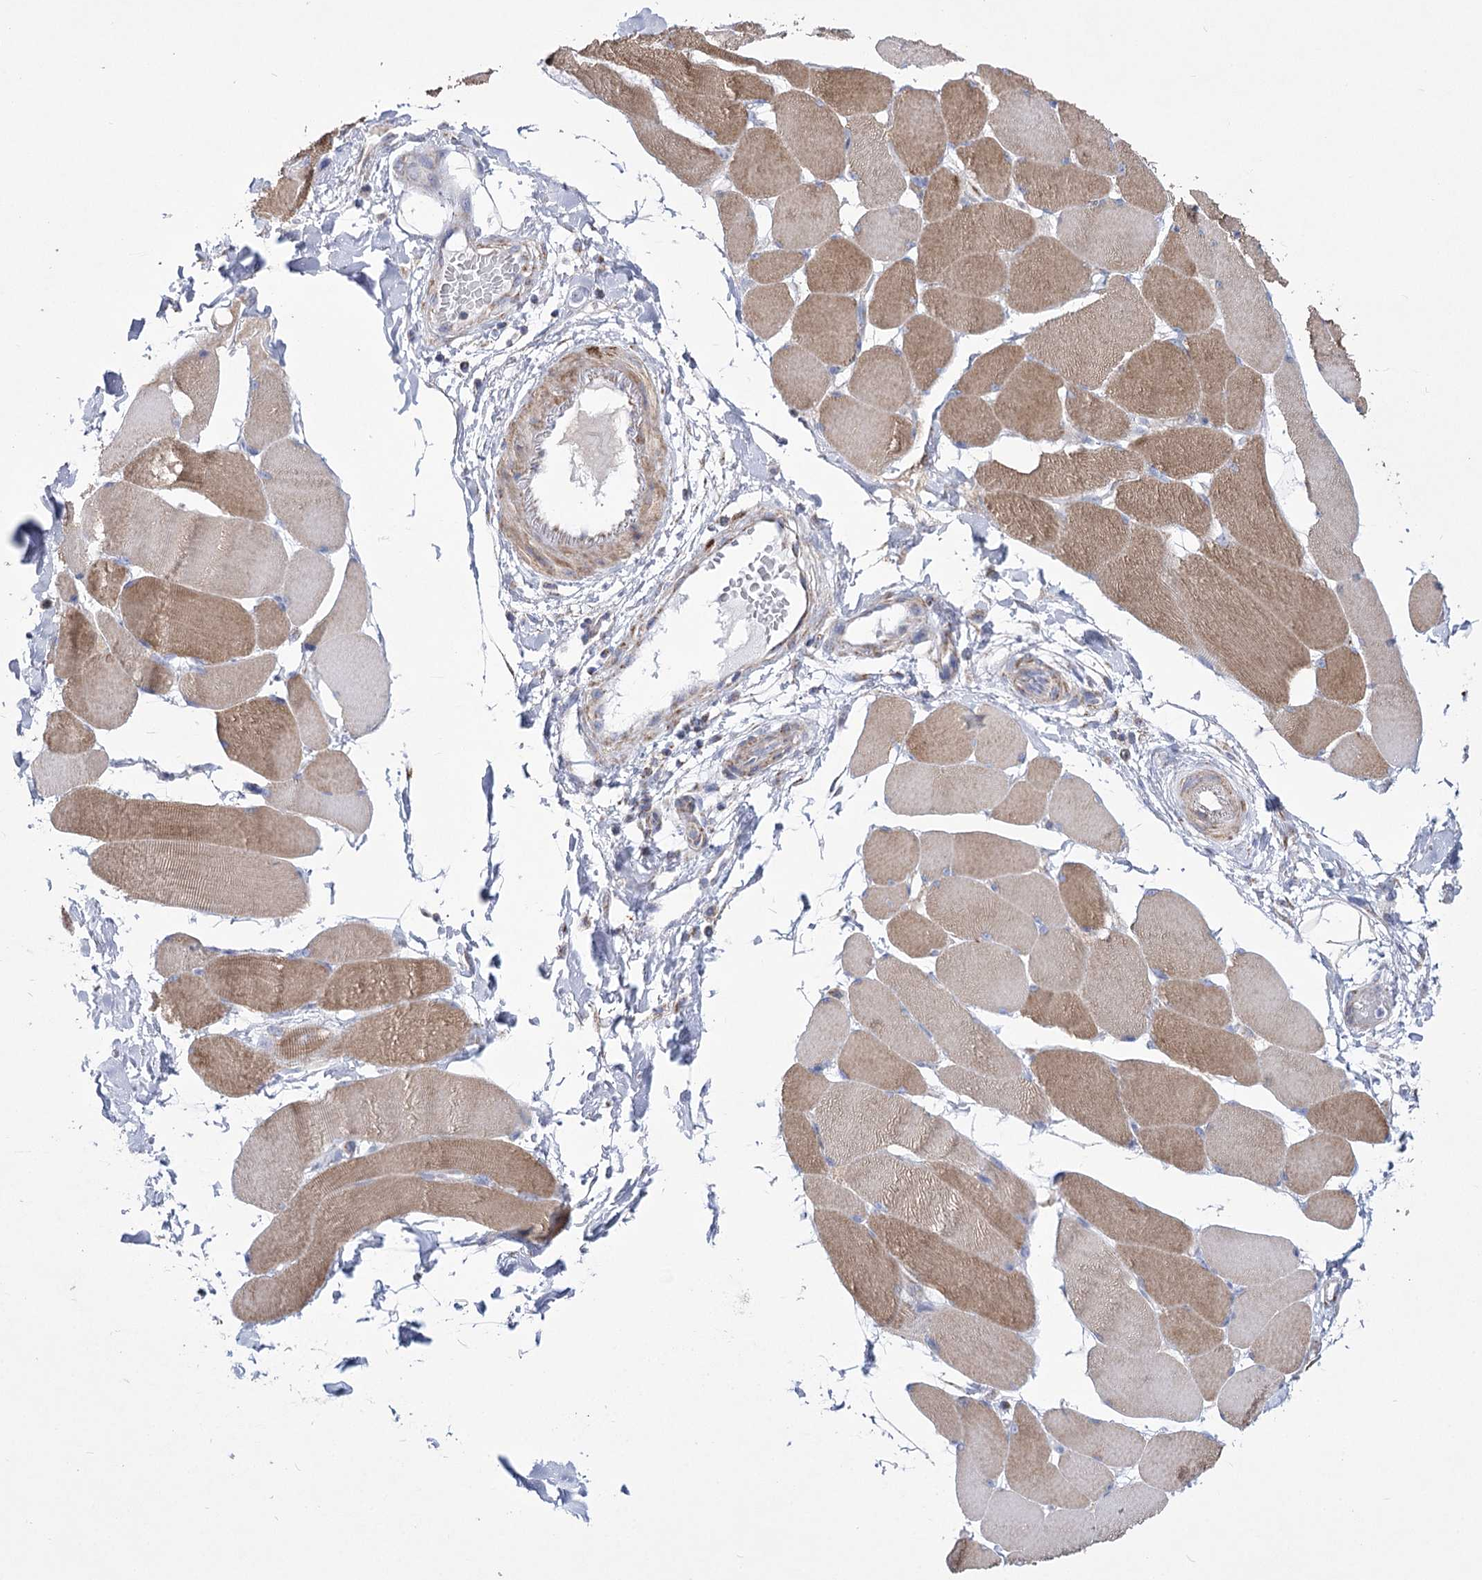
{"staining": {"intensity": "moderate", "quantity": "25%-75%", "location": "cytoplasmic/membranous"}, "tissue": "skeletal muscle", "cell_type": "Myocytes", "image_type": "normal", "snomed": [{"axis": "morphology", "description": "Normal tissue, NOS"}, {"axis": "topography", "description": "Skin"}, {"axis": "topography", "description": "Skeletal muscle"}], "caption": "IHC histopathology image of normal human skeletal muscle stained for a protein (brown), which reveals medium levels of moderate cytoplasmic/membranous positivity in approximately 25%-75% of myocytes.", "gene": "PDHB", "patient": {"sex": "male", "age": 83}}